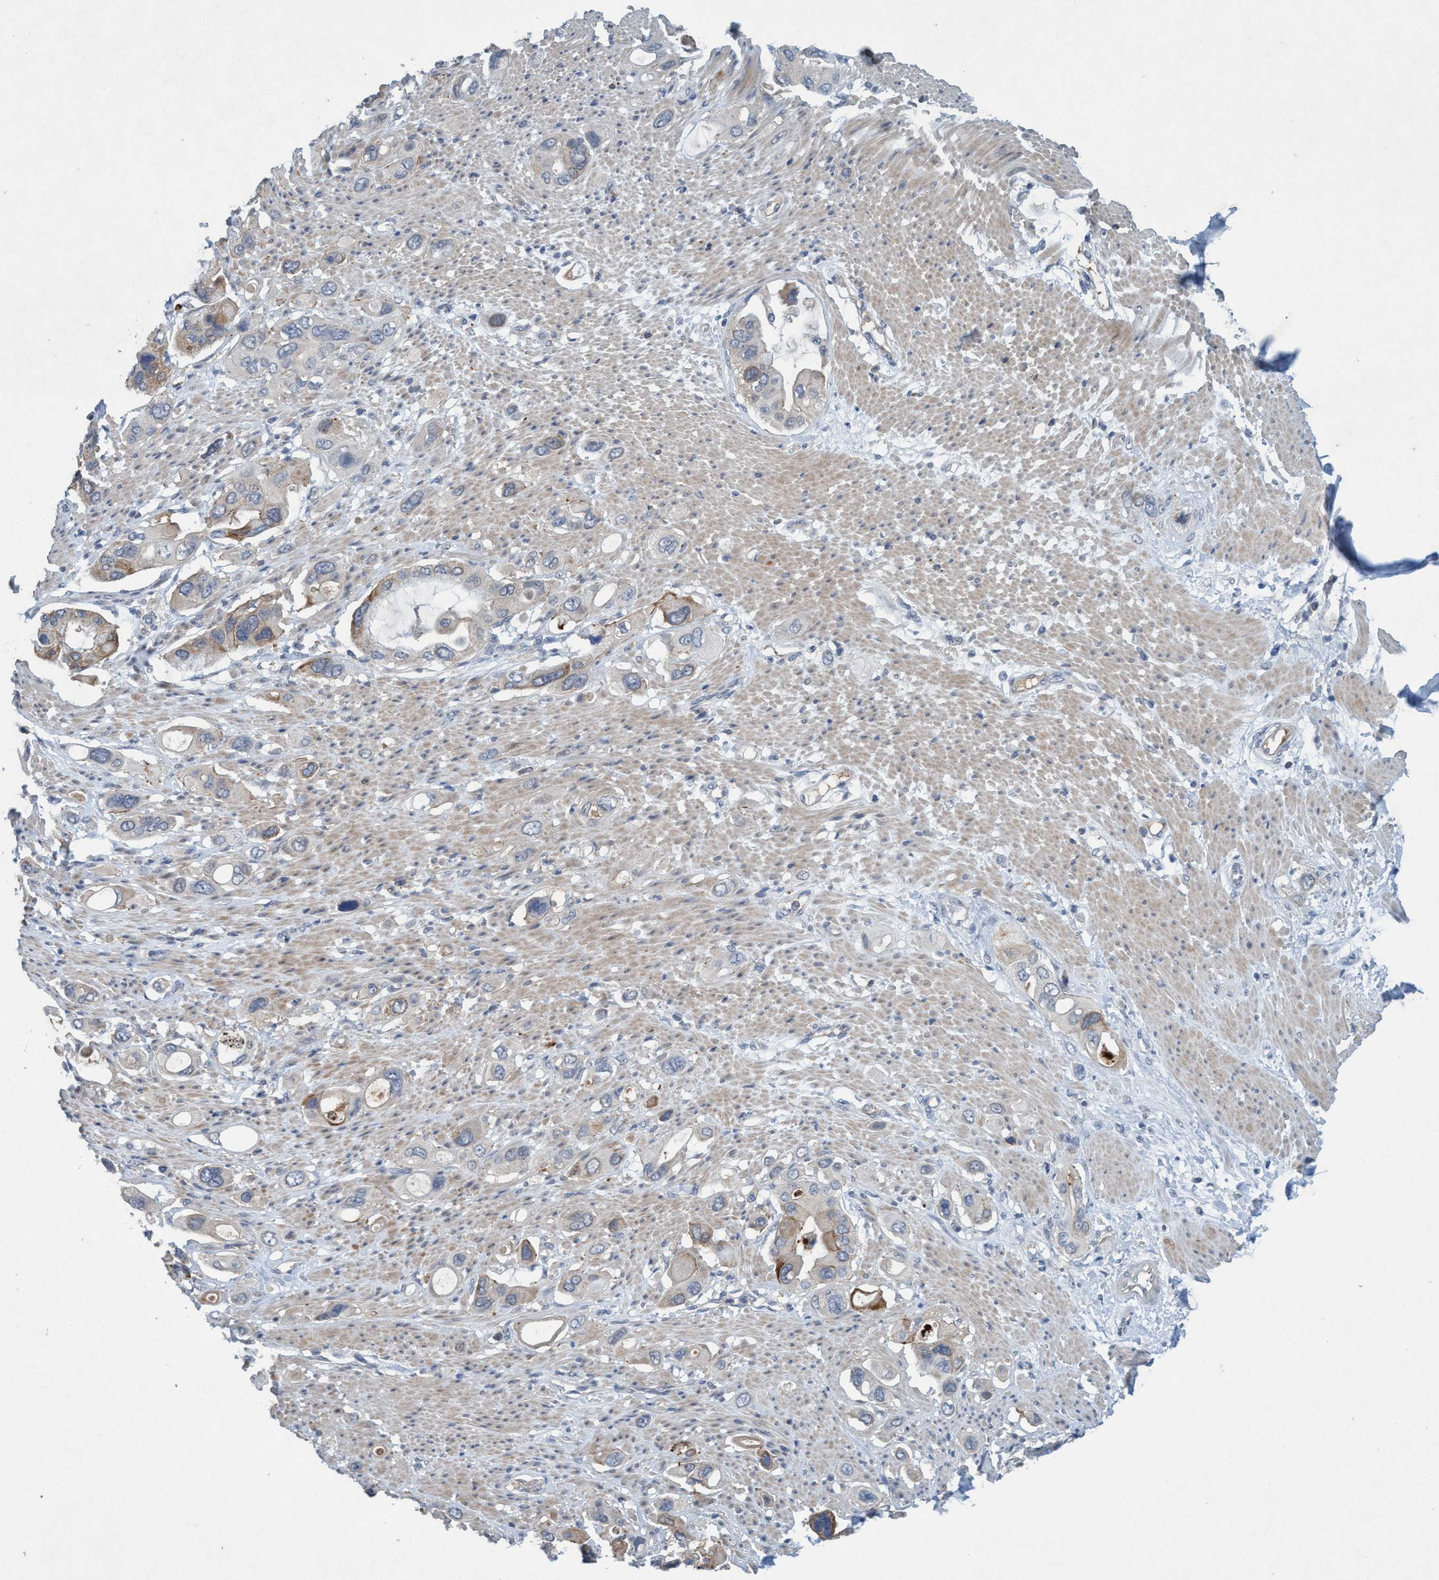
{"staining": {"intensity": "moderate", "quantity": "<25%", "location": "cytoplasmic/membranous"}, "tissue": "pancreatic cancer", "cell_type": "Tumor cells", "image_type": "cancer", "snomed": [{"axis": "morphology", "description": "Adenocarcinoma, NOS"}, {"axis": "topography", "description": "Pancreas"}], "caption": "Approximately <25% of tumor cells in human pancreatic cancer display moderate cytoplasmic/membranous protein staining as visualized by brown immunohistochemical staining.", "gene": "RNF208", "patient": {"sex": "female", "age": 56}}